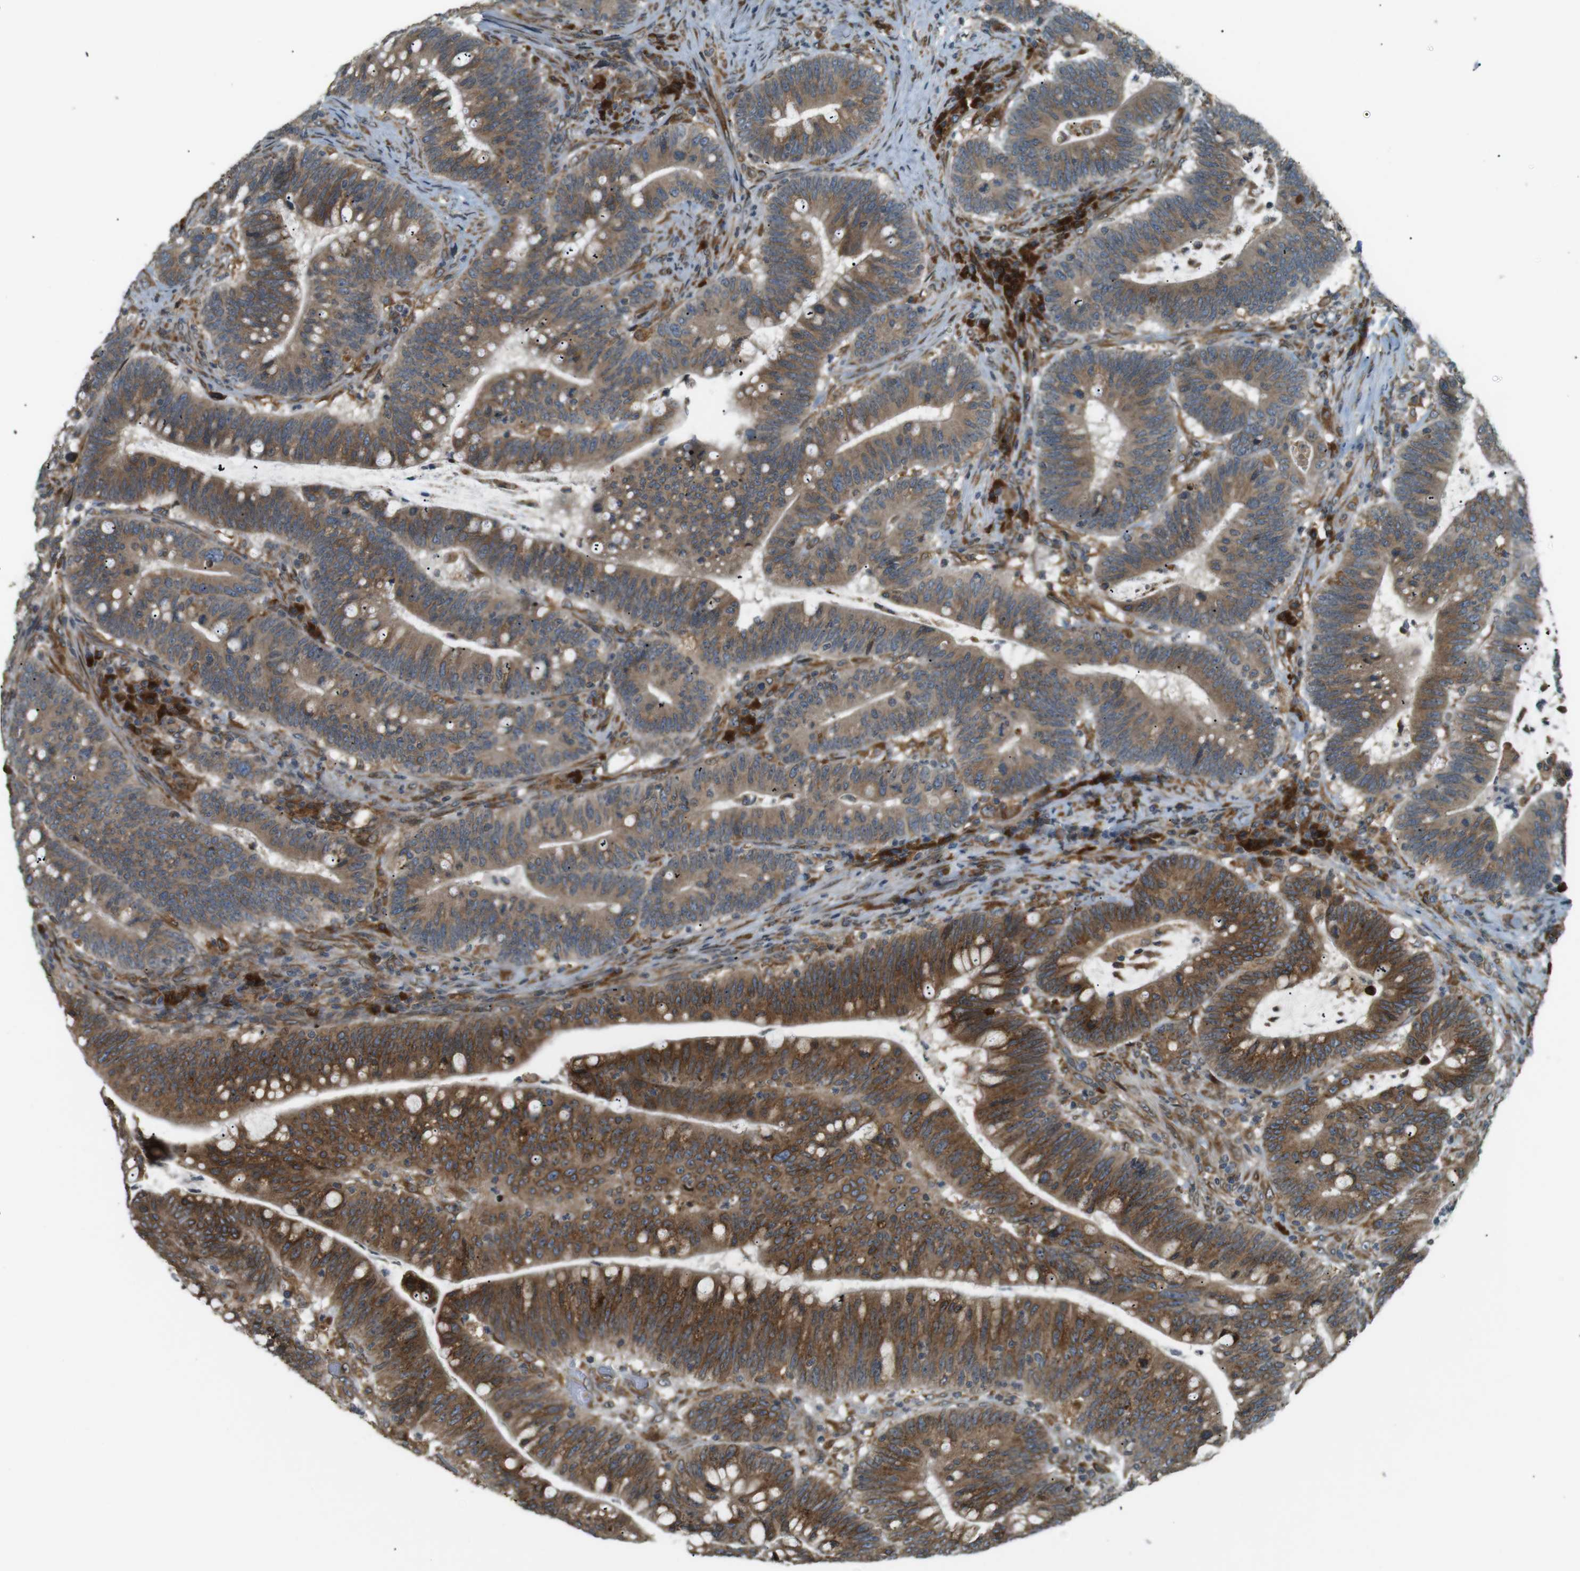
{"staining": {"intensity": "moderate", "quantity": ">75%", "location": "cytoplasmic/membranous"}, "tissue": "colorectal cancer", "cell_type": "Tumor cells", "image_type": "cancer", "snomed": [{"axis": "morphology", "description": "Normal tissue, NOS"}, {"axis": "morphology", "description": "Adenocarcinoma, NOS"}, {"axis": "topography", "description": "Colon"}], "caption": "IHC of adenocarcinoma (colorectal) exhibits medium levels of moderate cytoplasmic/membranous expression in approximately >75% of tumor cells. (DAB (3,3'-diaminobenzidine) IHC with brightfield microscopy, high magnification).", "gene": "TMED4", "patient": {"sex": "female", "age": 66}}